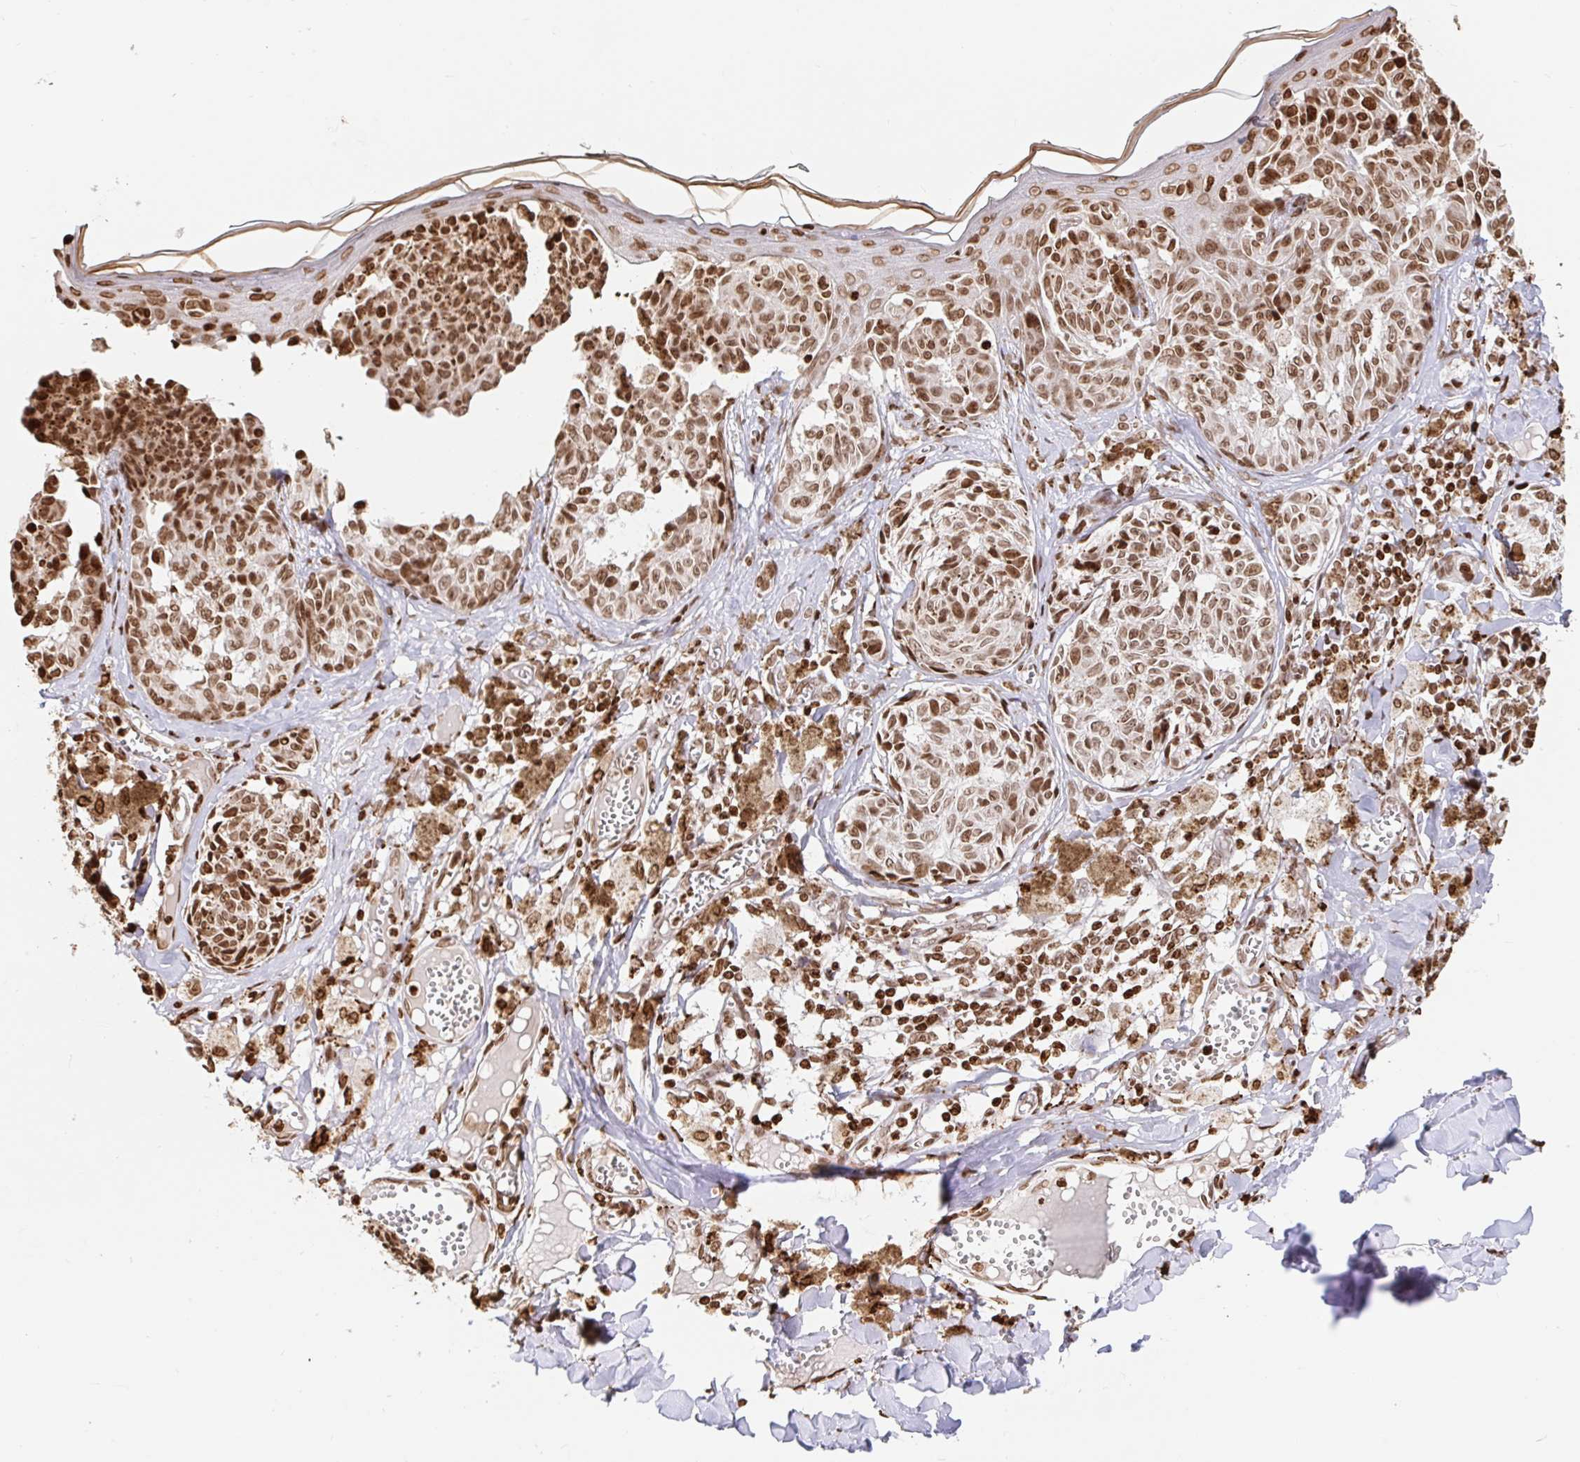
{"staining": {"intensity": "moderate", "quantity": ">75%", "location": "nuclear"}, "tissue": "melanoma", "cell_type": "Tumor cells", "image_type": "cancer", "snomed": [{"axis": "morphology", "description": "Malignant melanoma, NOS"}, {"axis": "topography", "description": "Skin"}], "caption": "Tumor cells exhibit medium levels of moderate nuclear expression in approximately >75% of cells in human melanoma.", "gene": "H2BC5", "patient": {"sex": "female", "age": 43}}